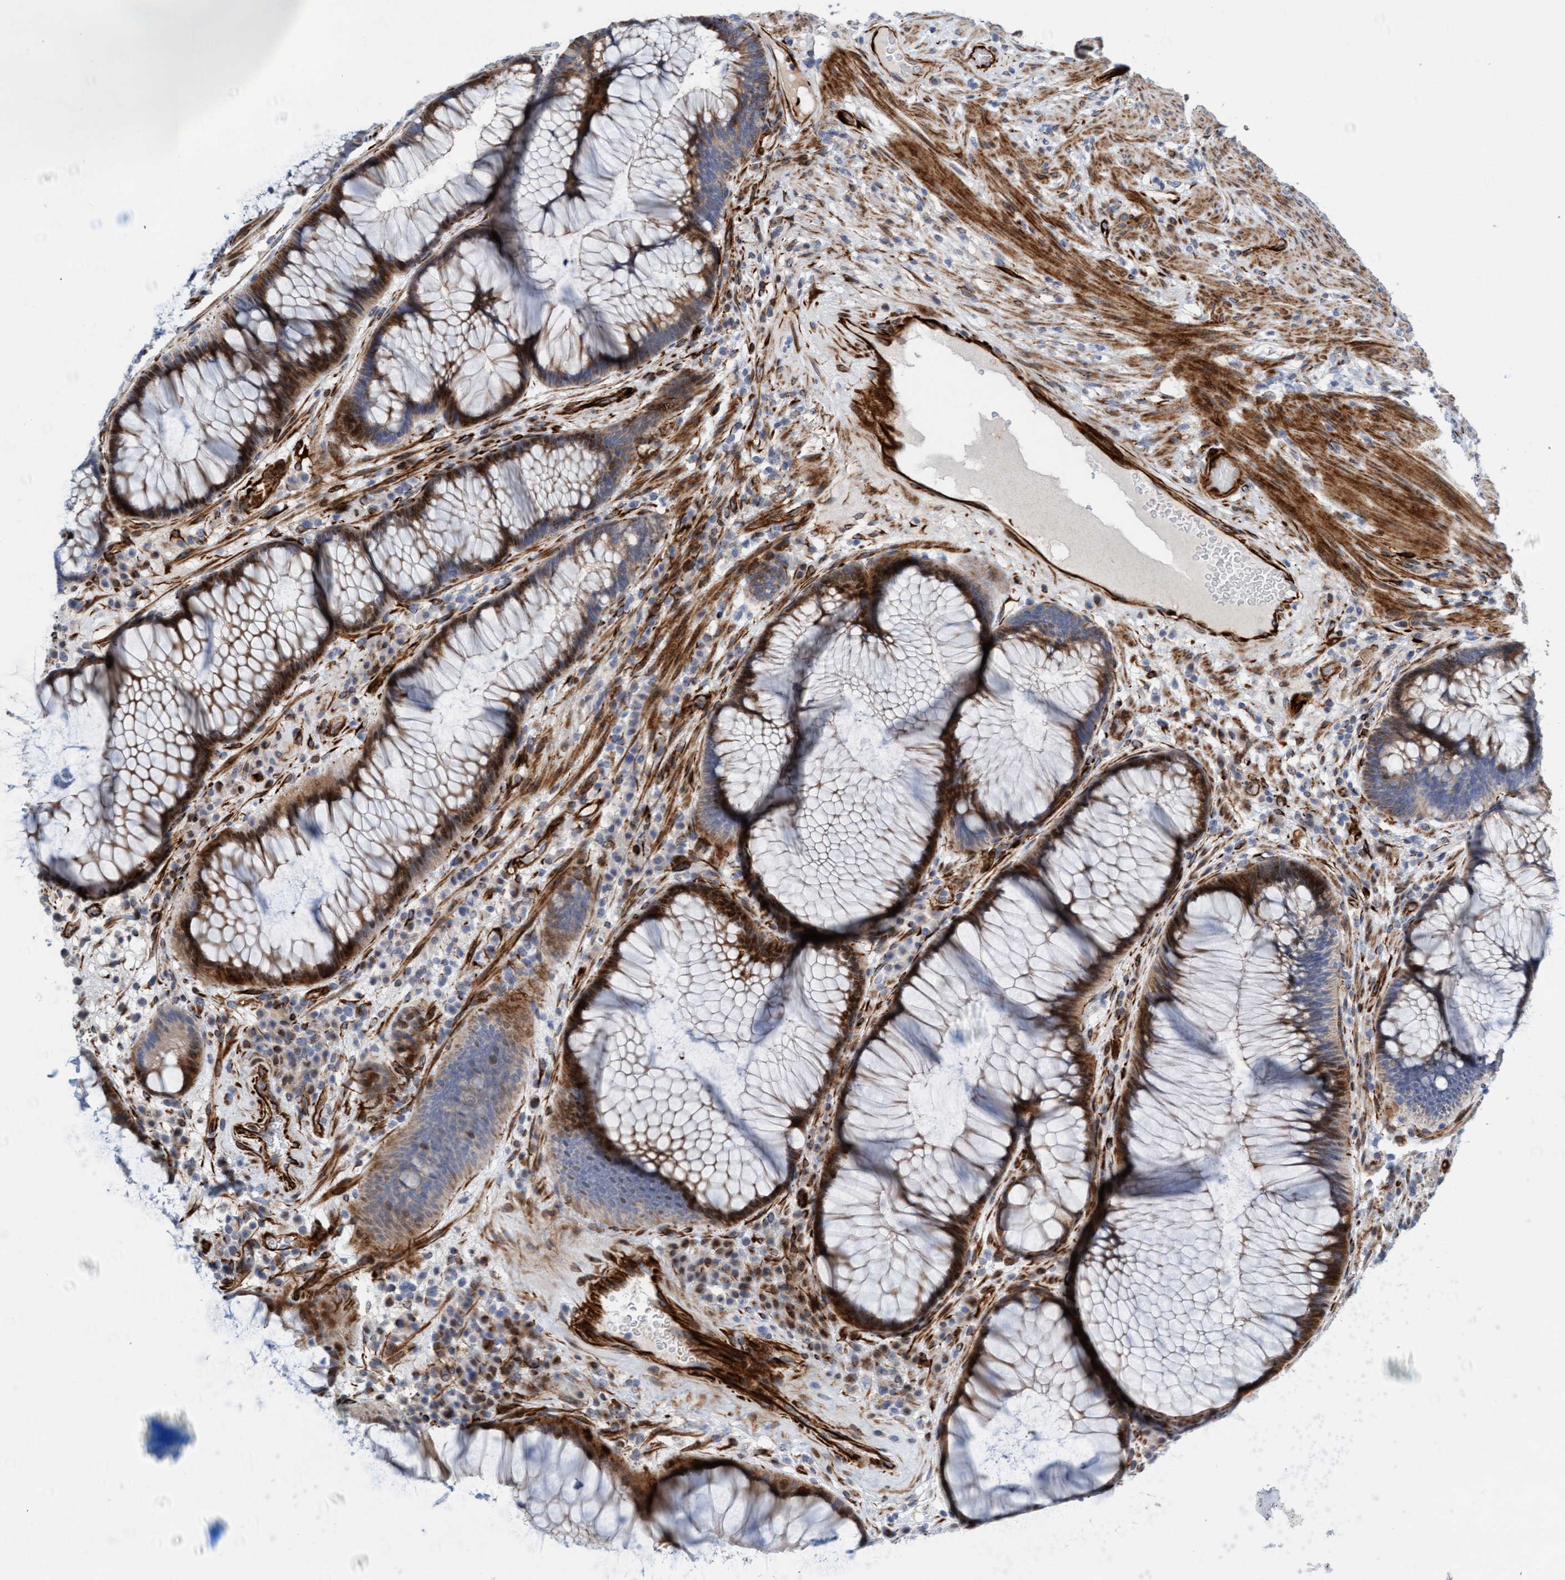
{"staining": {"intensity": "moderate", "quantity": ">75%", "location": "cytoplasmic/membranous"}, "tissue": "rectum", "cell_type": "Glandular cells", "image_type": "normal", "snomed": [{"axis": "morphology", "description": "Normal tissue, NOS"}, {"axis": "topography", "description": "Rectum"}], "caption": "Glandular cells reveal medium levels of moderate cytoplasmic/membranous expression in about >75% of cells in benign rectum. Nuclei are stained in blue.", "gene": "POLG2", "patient": {"sex": "male", "age": 51}}